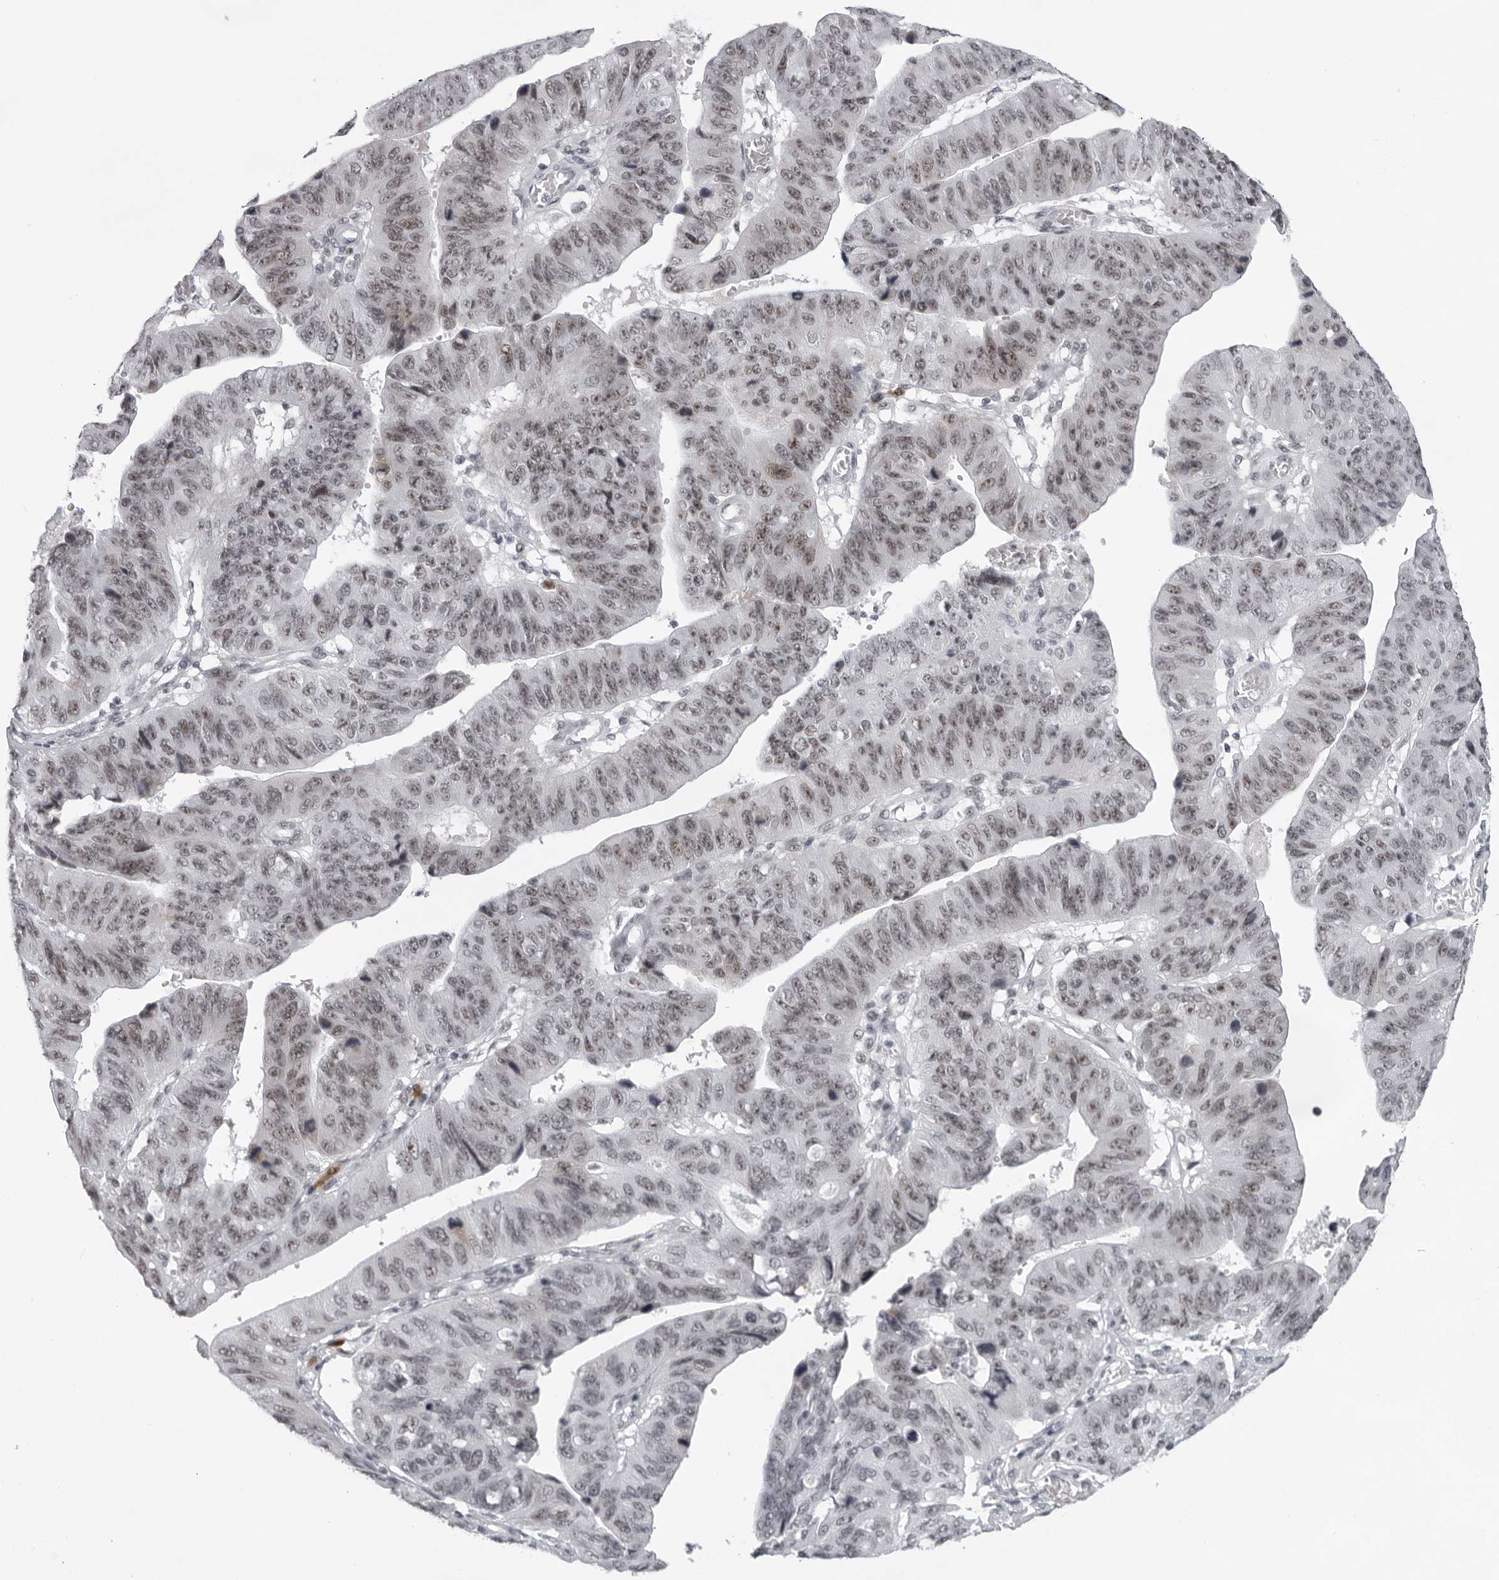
{"staining": {"intensity": "moderate", "quantity": ">75%", "location": "nuclear"}, "tissue": "stomach cancer", "cell_type": "Tumor cells", "image_type": "cancer", "snomed": [{"axis": "morphology", "description": "Adenocarcinoma, NOS"}, {"axis": "topography", "description": "Stomach"}], "caption": "Stomach adenocarcinoma tissue exhibits moderate nuclear expression in about >75% of tumor cells, visualized by immunohistochemistry.", "gene": "EXOSC10", "patient": {"sex": "male", "age": 59}}